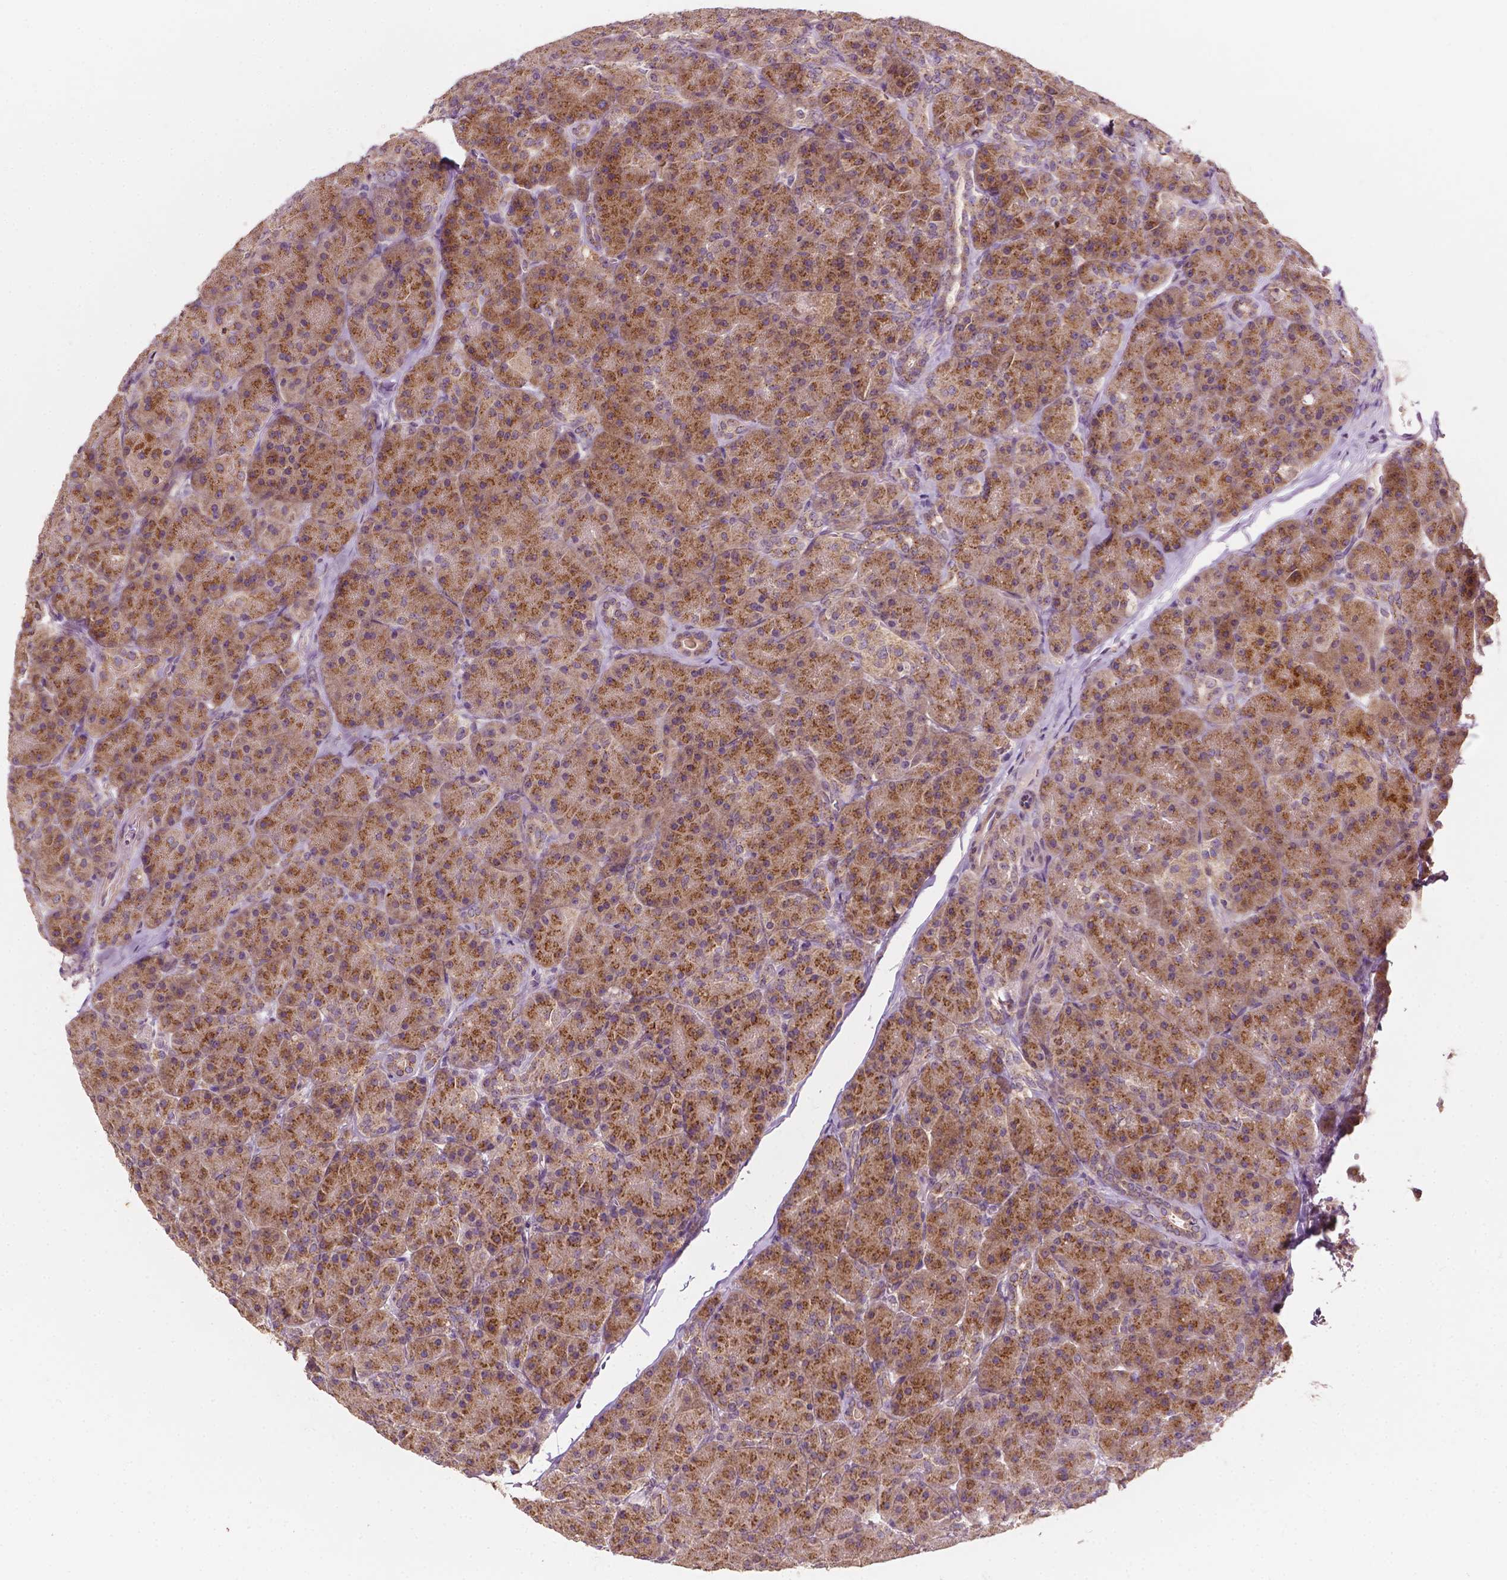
{"staining": {"intensity": "moderate", "quantity": ">75%", "location": "cytoplasmic/membranous"}, "tissue": "pancreas", "cell_type": "Exocrine glandular cells", "image_type": "normal", "snomed": [{"axis": "morphology", "description": "Normal tissue, NOS"}, {"axis": "topography", "description": "Pancreas"}], "caption": "High-power microscopy captured an immunohistochemistry histopathology image of normal pancreas, revealing moderate cytoplasmic/membranous expression in approximately >75% of exocrine glandular cells. Using DAB (brown) and hematoxylin (blue) stains, captured at high magnification using brightfield microscopy.", "gene": "EBAG9", "patient": {"sex": "male", "age": 57}}